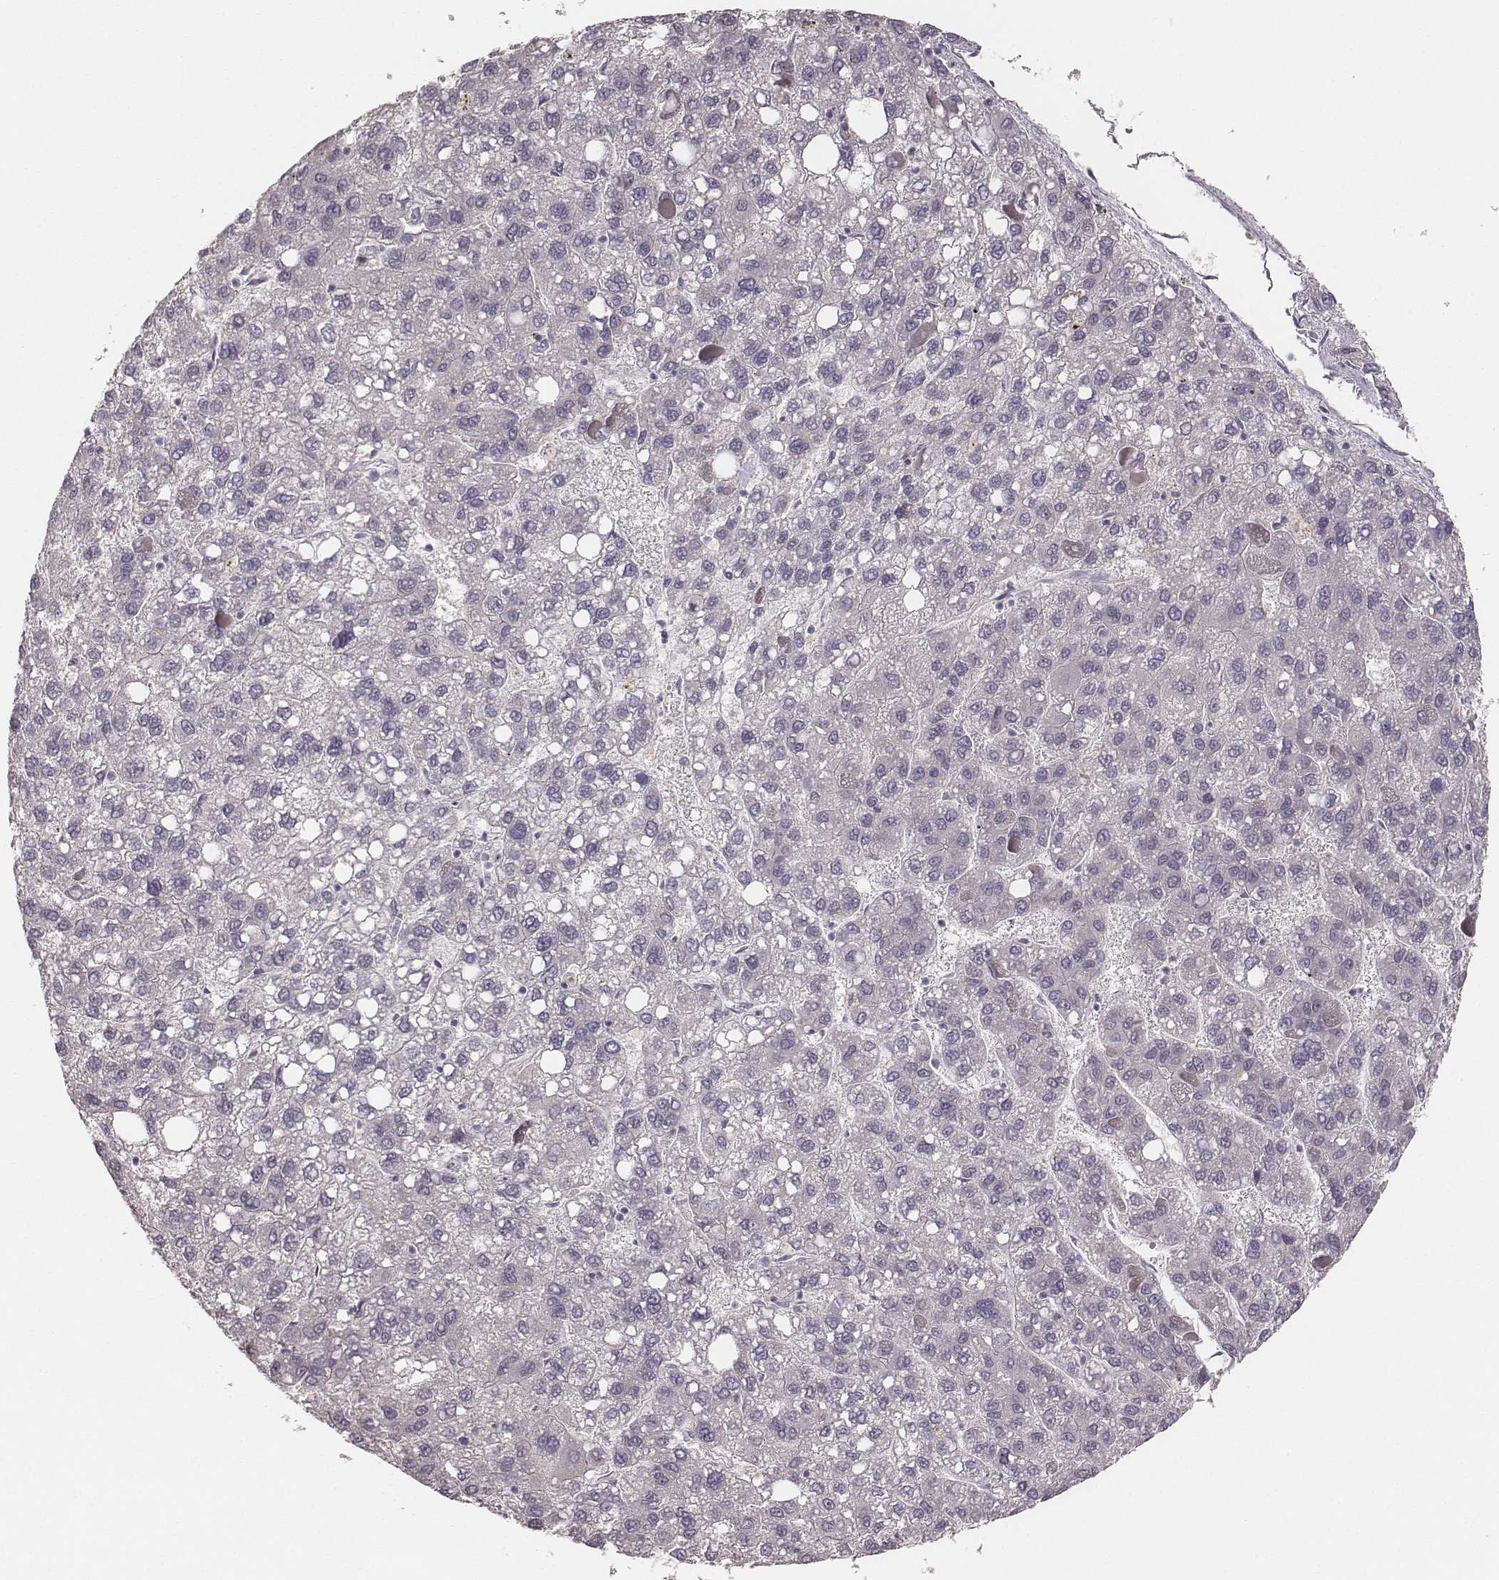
{"staining": {"intensity": "negative", "quantity": "none", "location": "none"}, "tissue": "liver cancer", "cell_type": "Tumor cells", "image_type": "cancer", "snomed": [{"axis": "morphology", "description": "Carcinoma, Hepatocellular, NOS"}, {"axis": "topography", "description": "Liver"}], "caption": "Tumor cells are negative for brown protein staining in liver hepatocellular carcinoma.", "gene": "LY6K", "patient": {"sex": "female", "age": 82}}